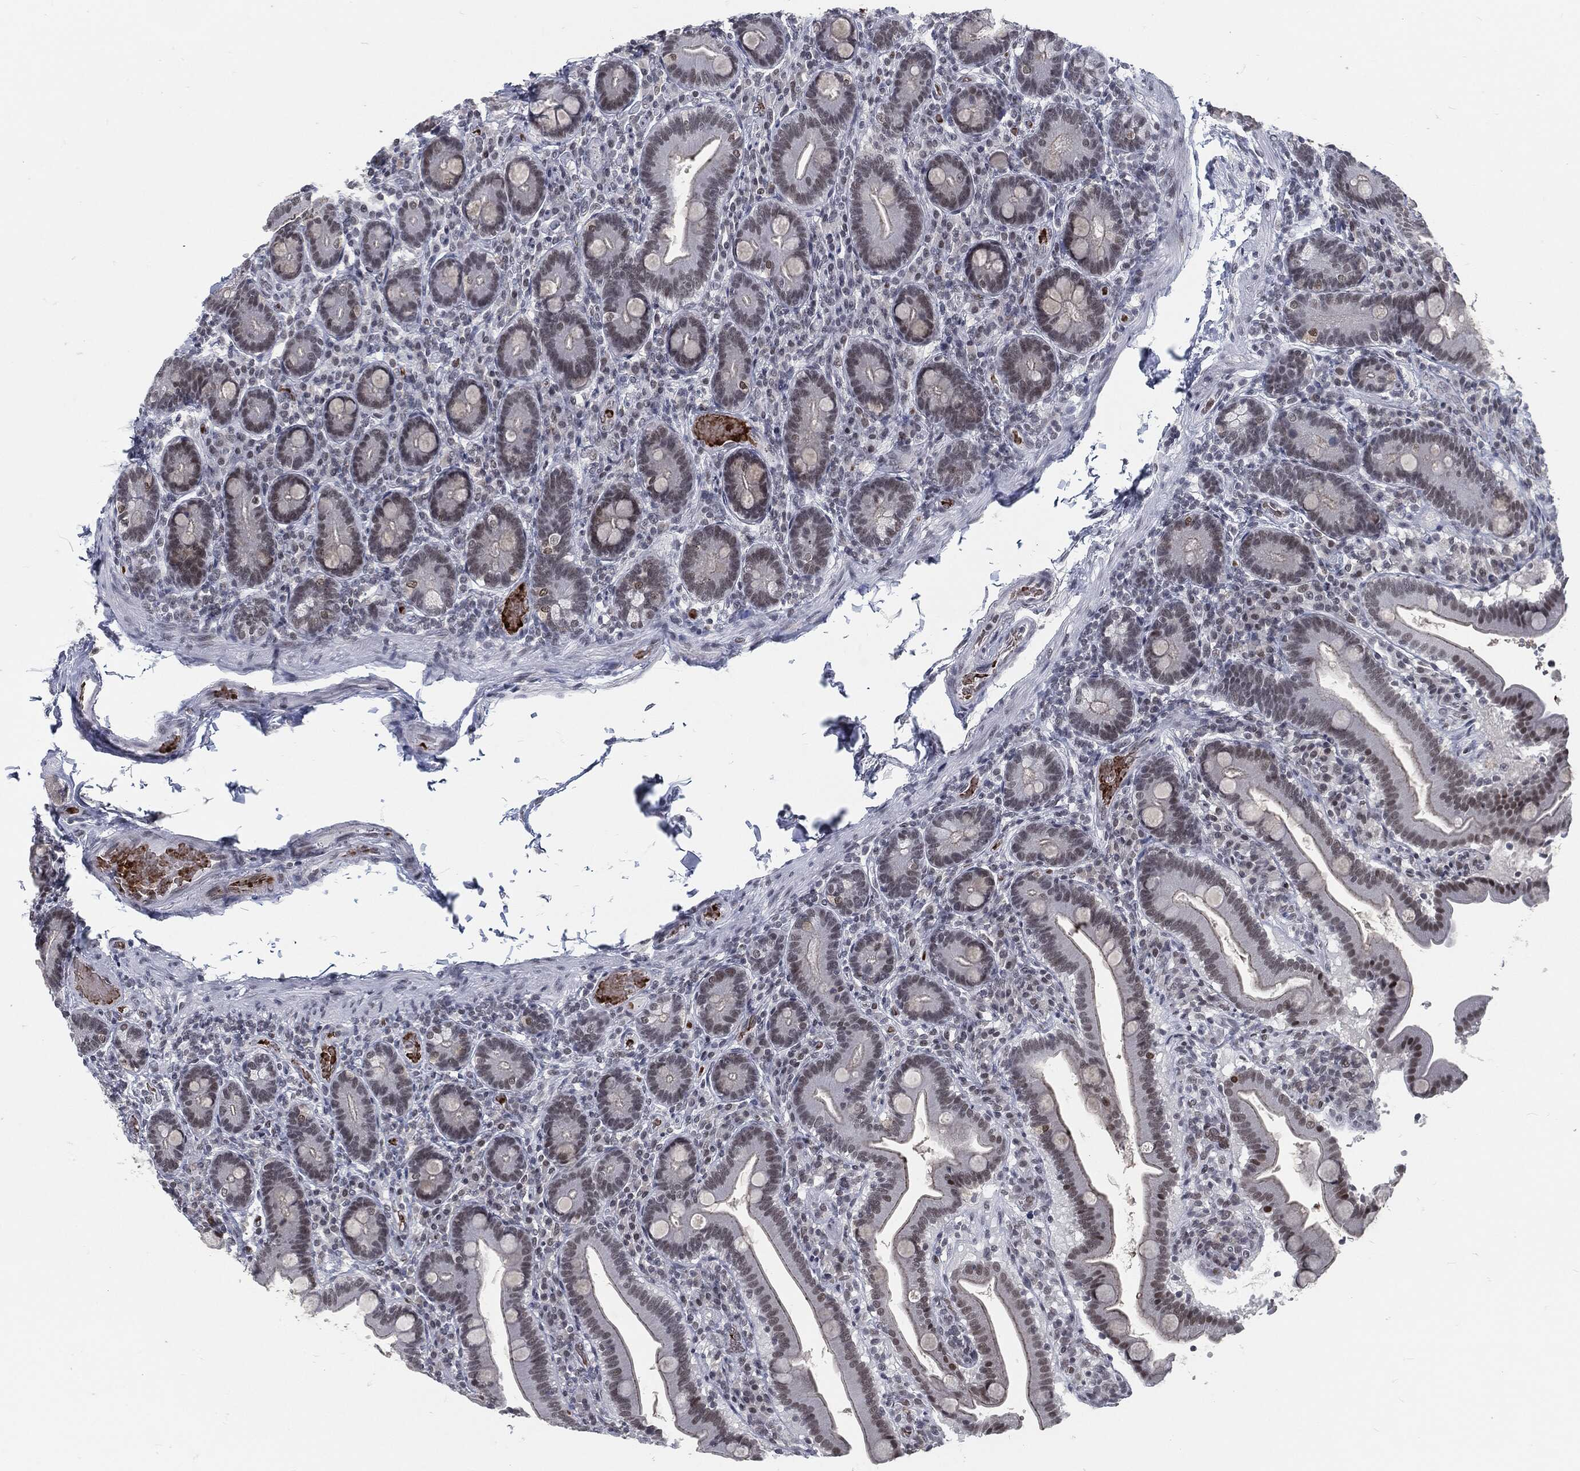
{"staining": {"intensity": "moderate", "quantity": "<25%", "location": "nuclear"}, "tissue": "small intestine", "cell_type": "Glandular cells", "image_type": "normal", "snomed": [{"axis": "morphology", "description": "Normal tissue, NOS"}, {"axis": "topography", "description": "Small intestine"}], "caption": "Small intestine stained with DAB immunohistochemistry reveals low levels of moderate nuclear staining in approximately <25% of glandular cells.", "gene": "ANXA1", "patient": {"sex": "male", "age": 66}}